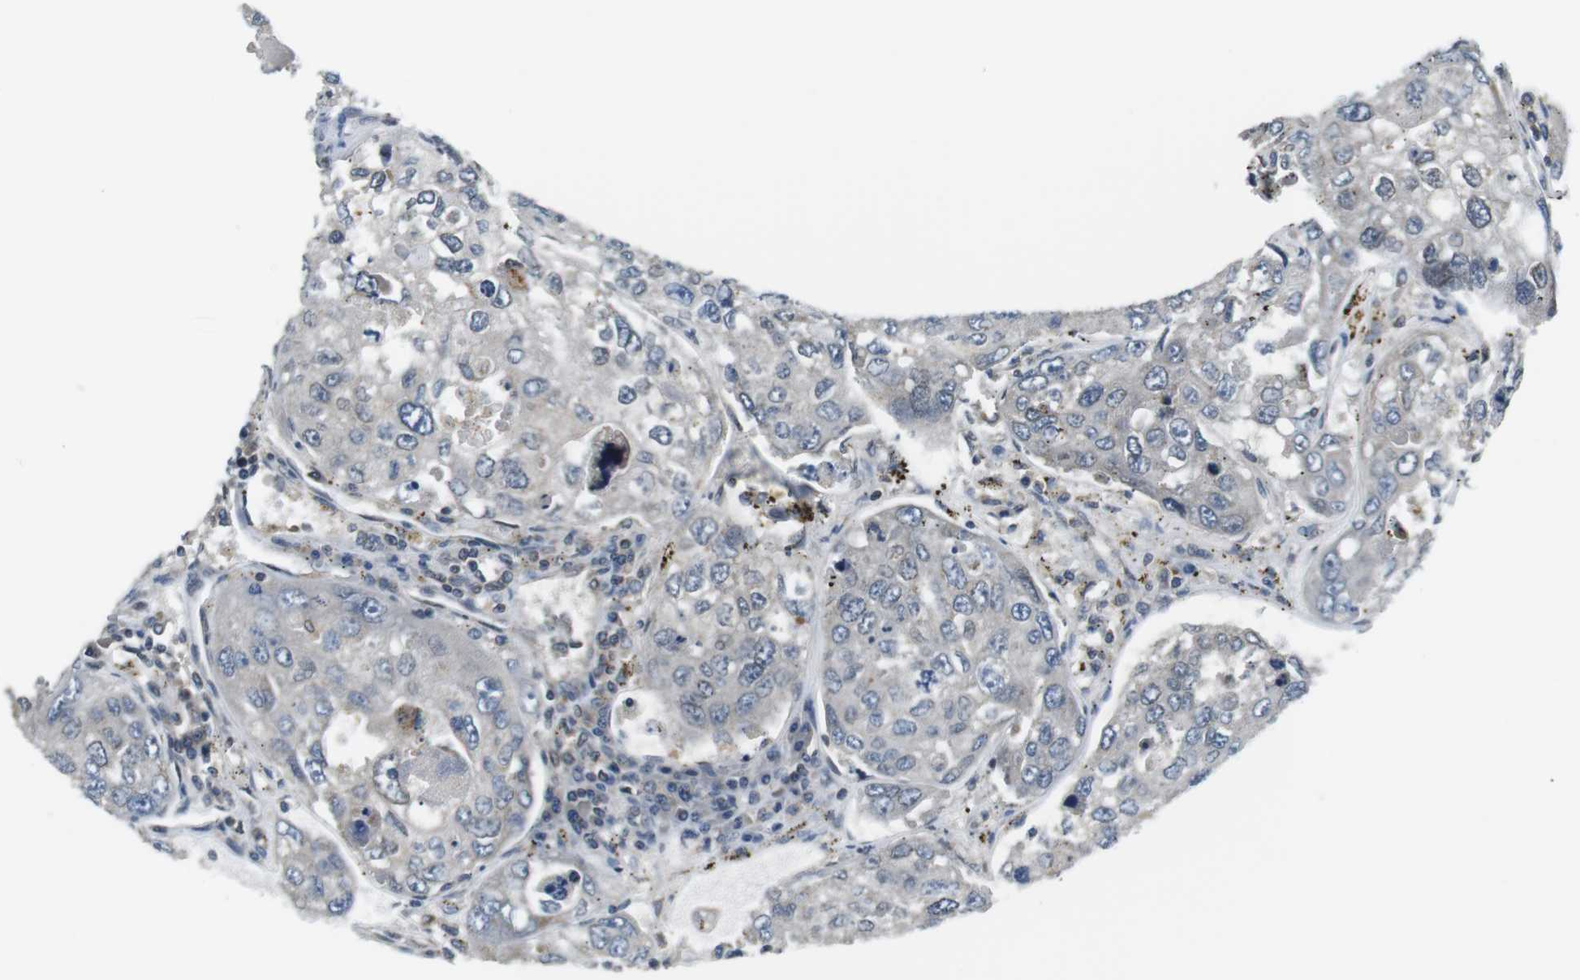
{"staining": {"intensity": "weak", "quantity": "25%-75%", "location": "cytoplasmic/membranous"}, "tissue": "urothelial cancer", "cell_type": "Tumor cells", "image_type": "cancer", "snomed": [{"axis": "morphology", "description": "Urothelial carcinoma, High grade"}, {"axis": "topography", "description": "Lymph node"}, {"axis": "topography", "description": "Urinary bladder"}], "caption": "Urothelial carcinoma (high-grade) stained with DAB IHC shows low levels of weak cytoplasmic/membranous positivity in about 25%-75% of tumor cells. (Stains: DAB in brown, nuclei in blue, Microscopy: brightfield microscopy at high magnification).", "gene": "TMX4", "patient": {"sex": "male", "age": 51}}